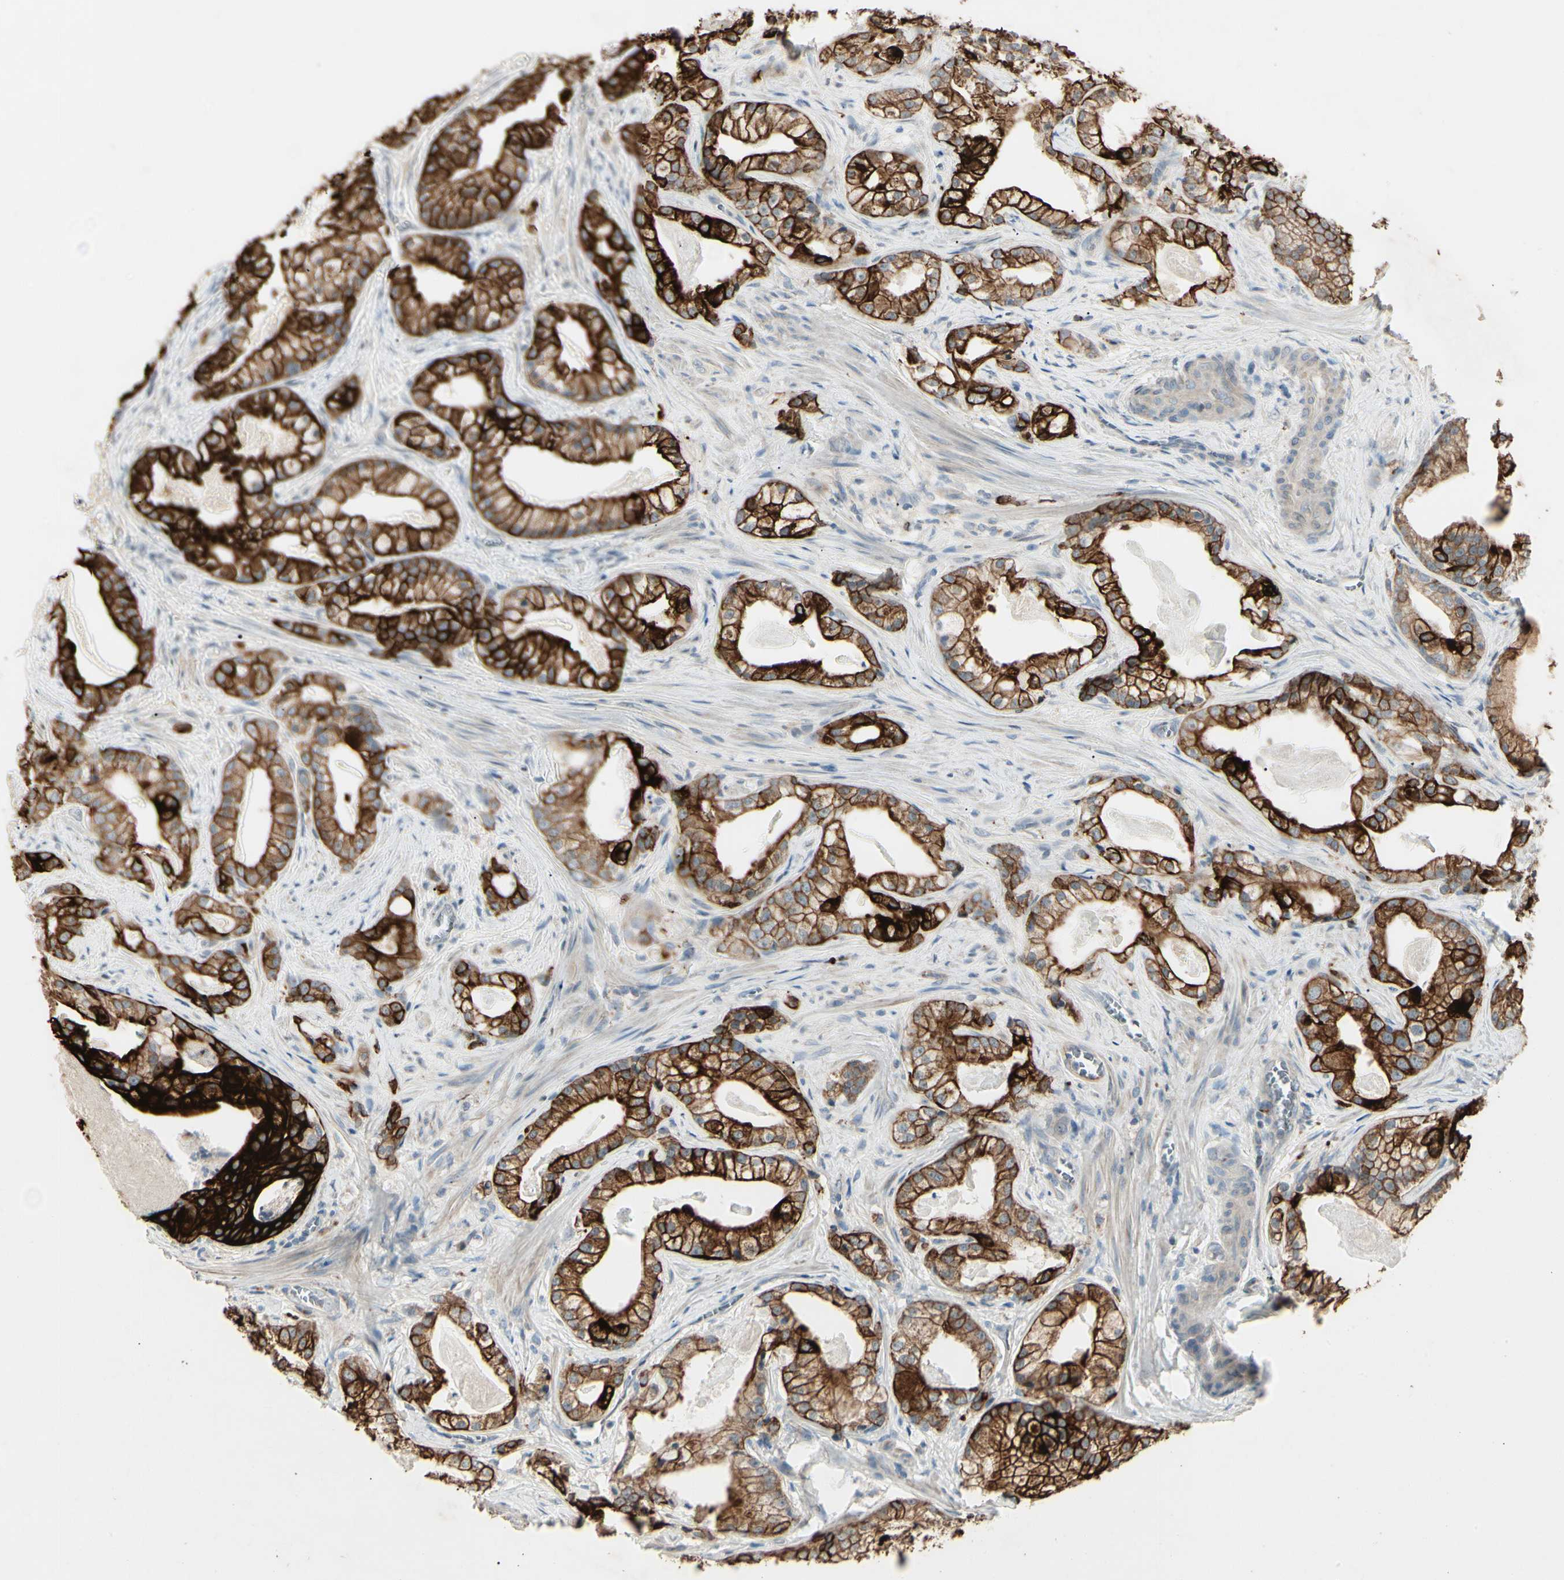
{"staining": {"intensity": "strong", "quantity": ">75%", "location": "cytoplasmic/membranous"}, "tissue": "prostate cancer", "cell_type": "Tumor cells", "image_type": "cancer", "snomed": [{"axis": "morphology", "description": "Adenocarcinoma, Low grade"}, {"axis": "topography", "description": "Prostate"}], "caption": "This photomicrograph displays immunohistochemistry staining of human low-grade adenocarcinoma (prostate), with high strong cytoplasmic/membranous staining in approximately >75% of tumor cells.", "gene": "SKIL", "patient": {"sex": "male", "age": 59}}